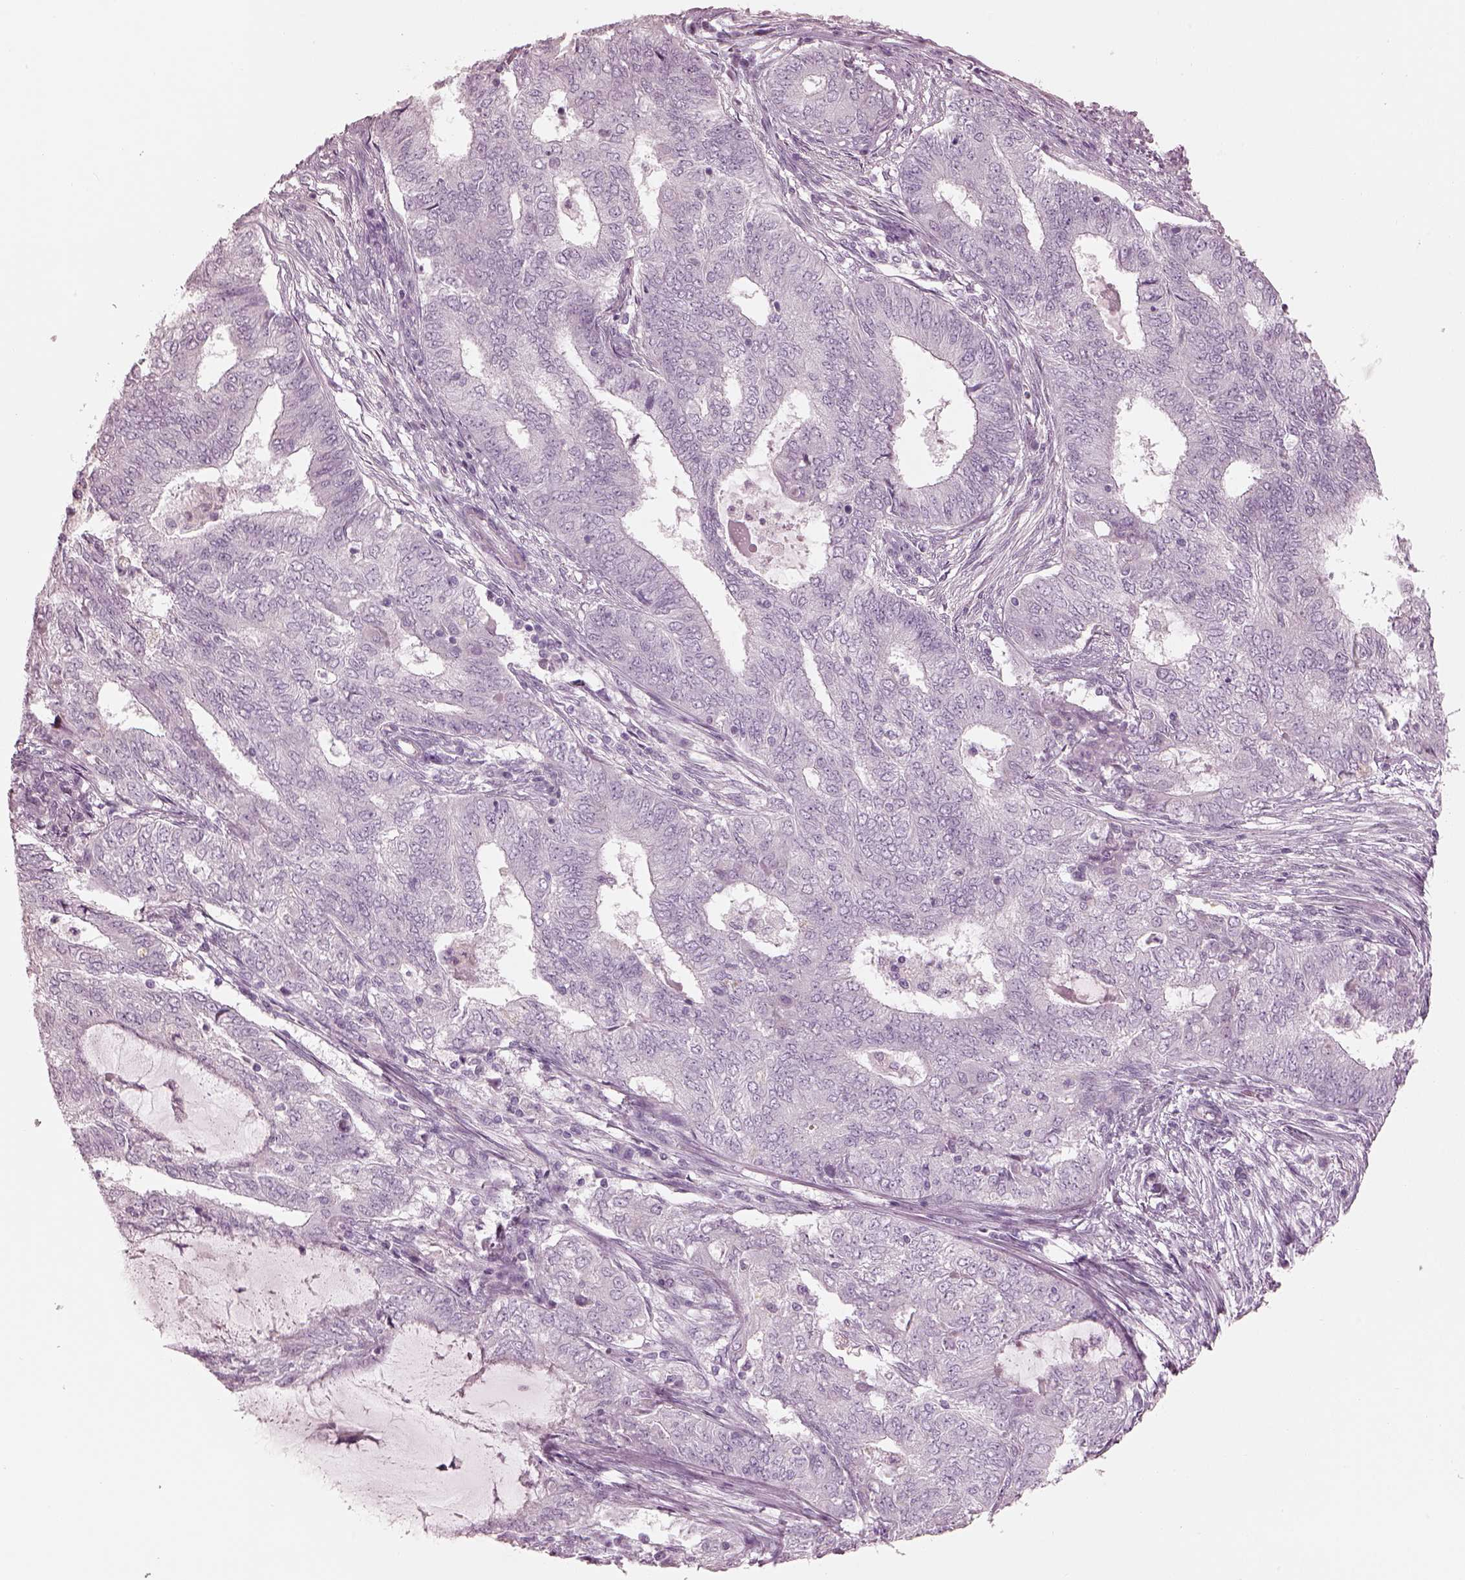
{"staining": {"intensity": "negative", "quantity": "none", "location": "none"}, "tissue": "endometrial cancer", "cell_type": "Tumor cells", "image_type": "cancer", "snomed": [{"axis": "morphology", "description": "Adenocarcinoma, NOS"}, {"axis": "topography", "description": "Endometrium"}], "caption": "This is an IHC photomicrograph of endometrial adenocarcinoma. There is no expression in tumor cells.", "gene": "RSPH9", "patient": {"sex": "female", "age": 62}}